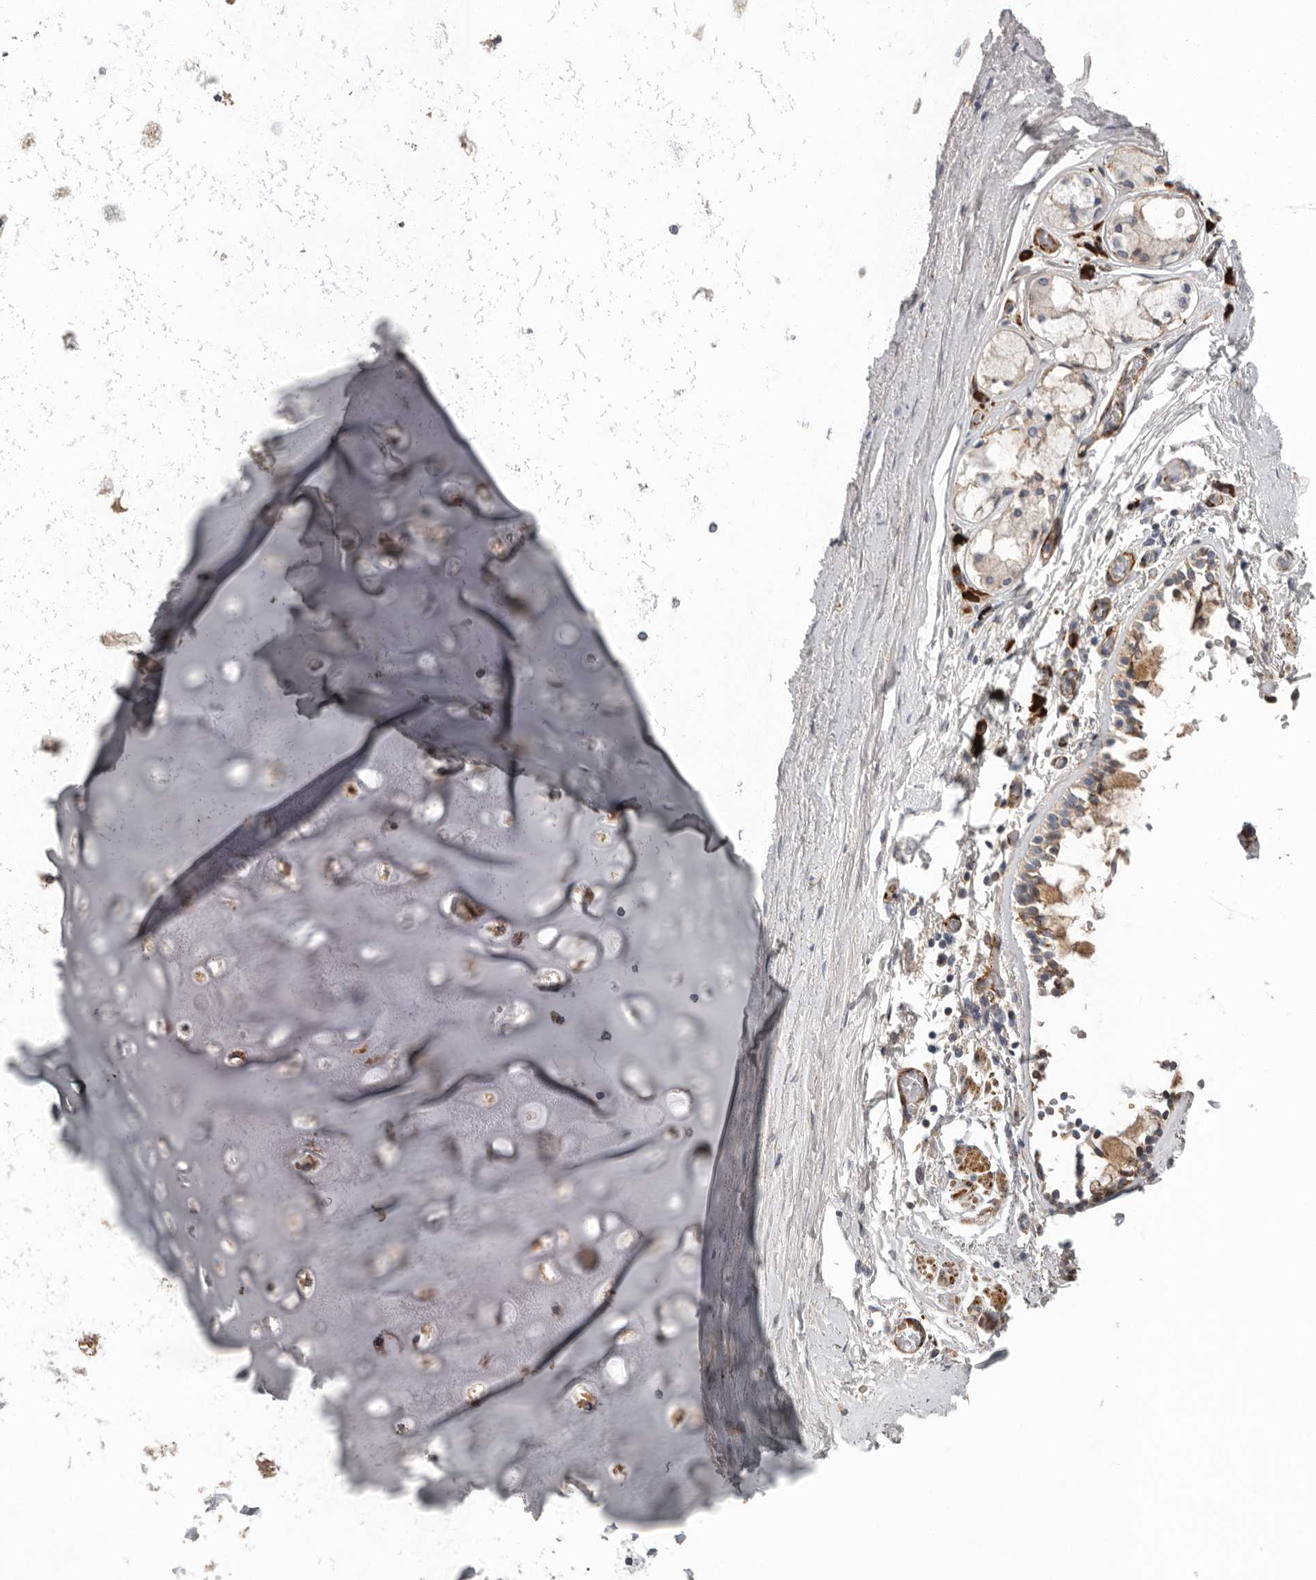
{"staining": {"intensity": "weak", "quantity": "25%-75%", "location": "cytoplasmic/membranous"}, "tissue": "adipose tissue", "cell_type": "Adipocytes", "image_type": "normal", "snomed": [{"axis": "morphology", "description": "Normal tissue, NOS"}, {"axis": "topography", "description": "Cartilage tissue"}, {"axis": "topography", "description": "Lung"}], "caption": "The photomicrograph displays staining of benign adipose tissue, revealing weak cytoplasmic/membranous protein expression (brown color) within adipocytes. Nuclei are stained in blue.", "gene": "ATXN3L", "patient": {"sex": "female", "age": 77}}